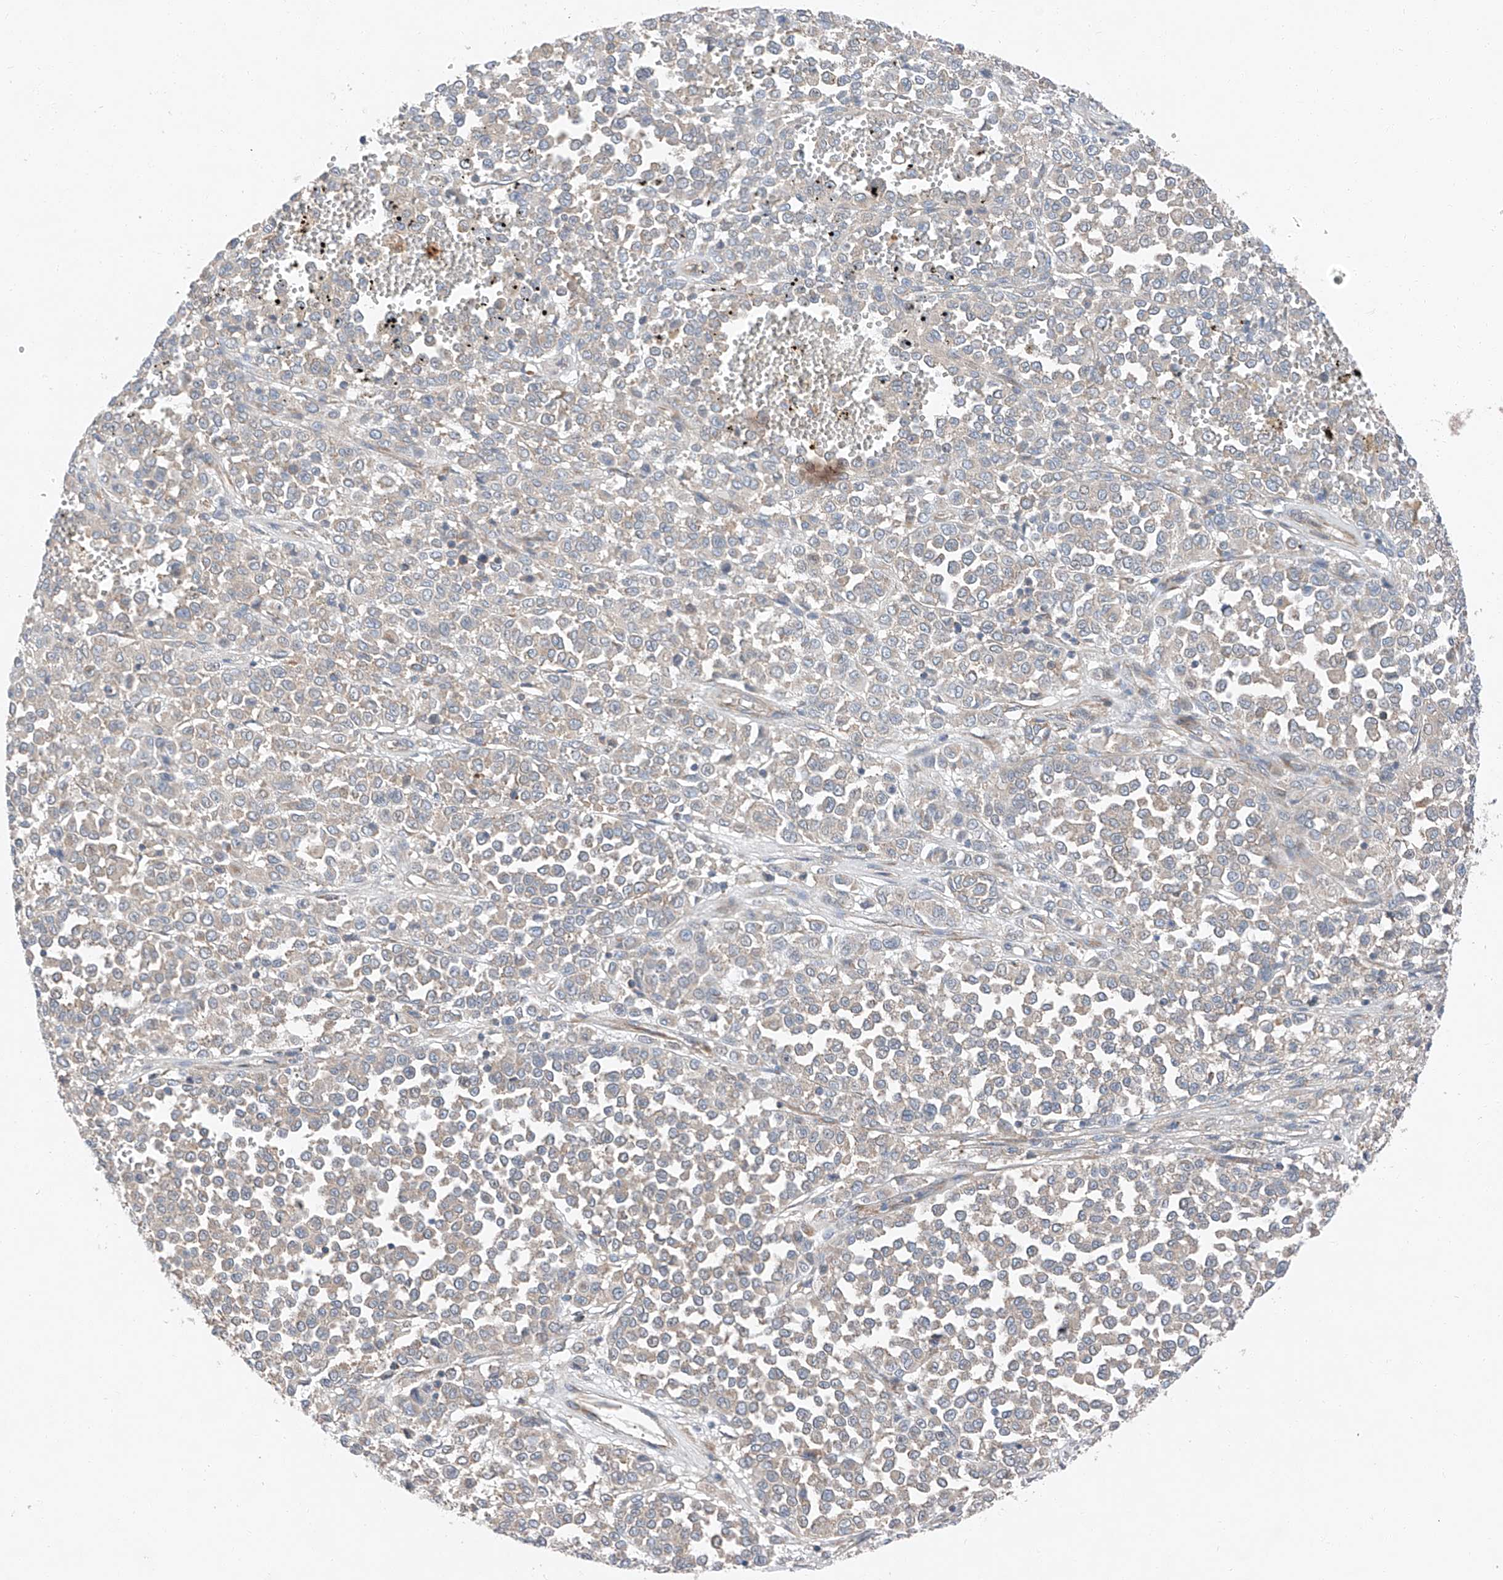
{"staining": {"intensity": "weak", "quantity": "<25%", "location": "cytoplasmic/membranous"}, "tissue": "melanoma", "cell_type": "Tumor cells", "image_type": "cancer", "snomed": [{"axis": "morphology", "description": "Malignant melanoma, Metastatic site"}, {"axis": "topography", "description": "Pancreas"}], "caption": "High power microscopy micrograph of an immunohistochemistry micrograph of melanoma, revealing no significant expression in tumor cells.", "gene": "ZC3H15", "patient": {"sex": "female", "age": 30}}